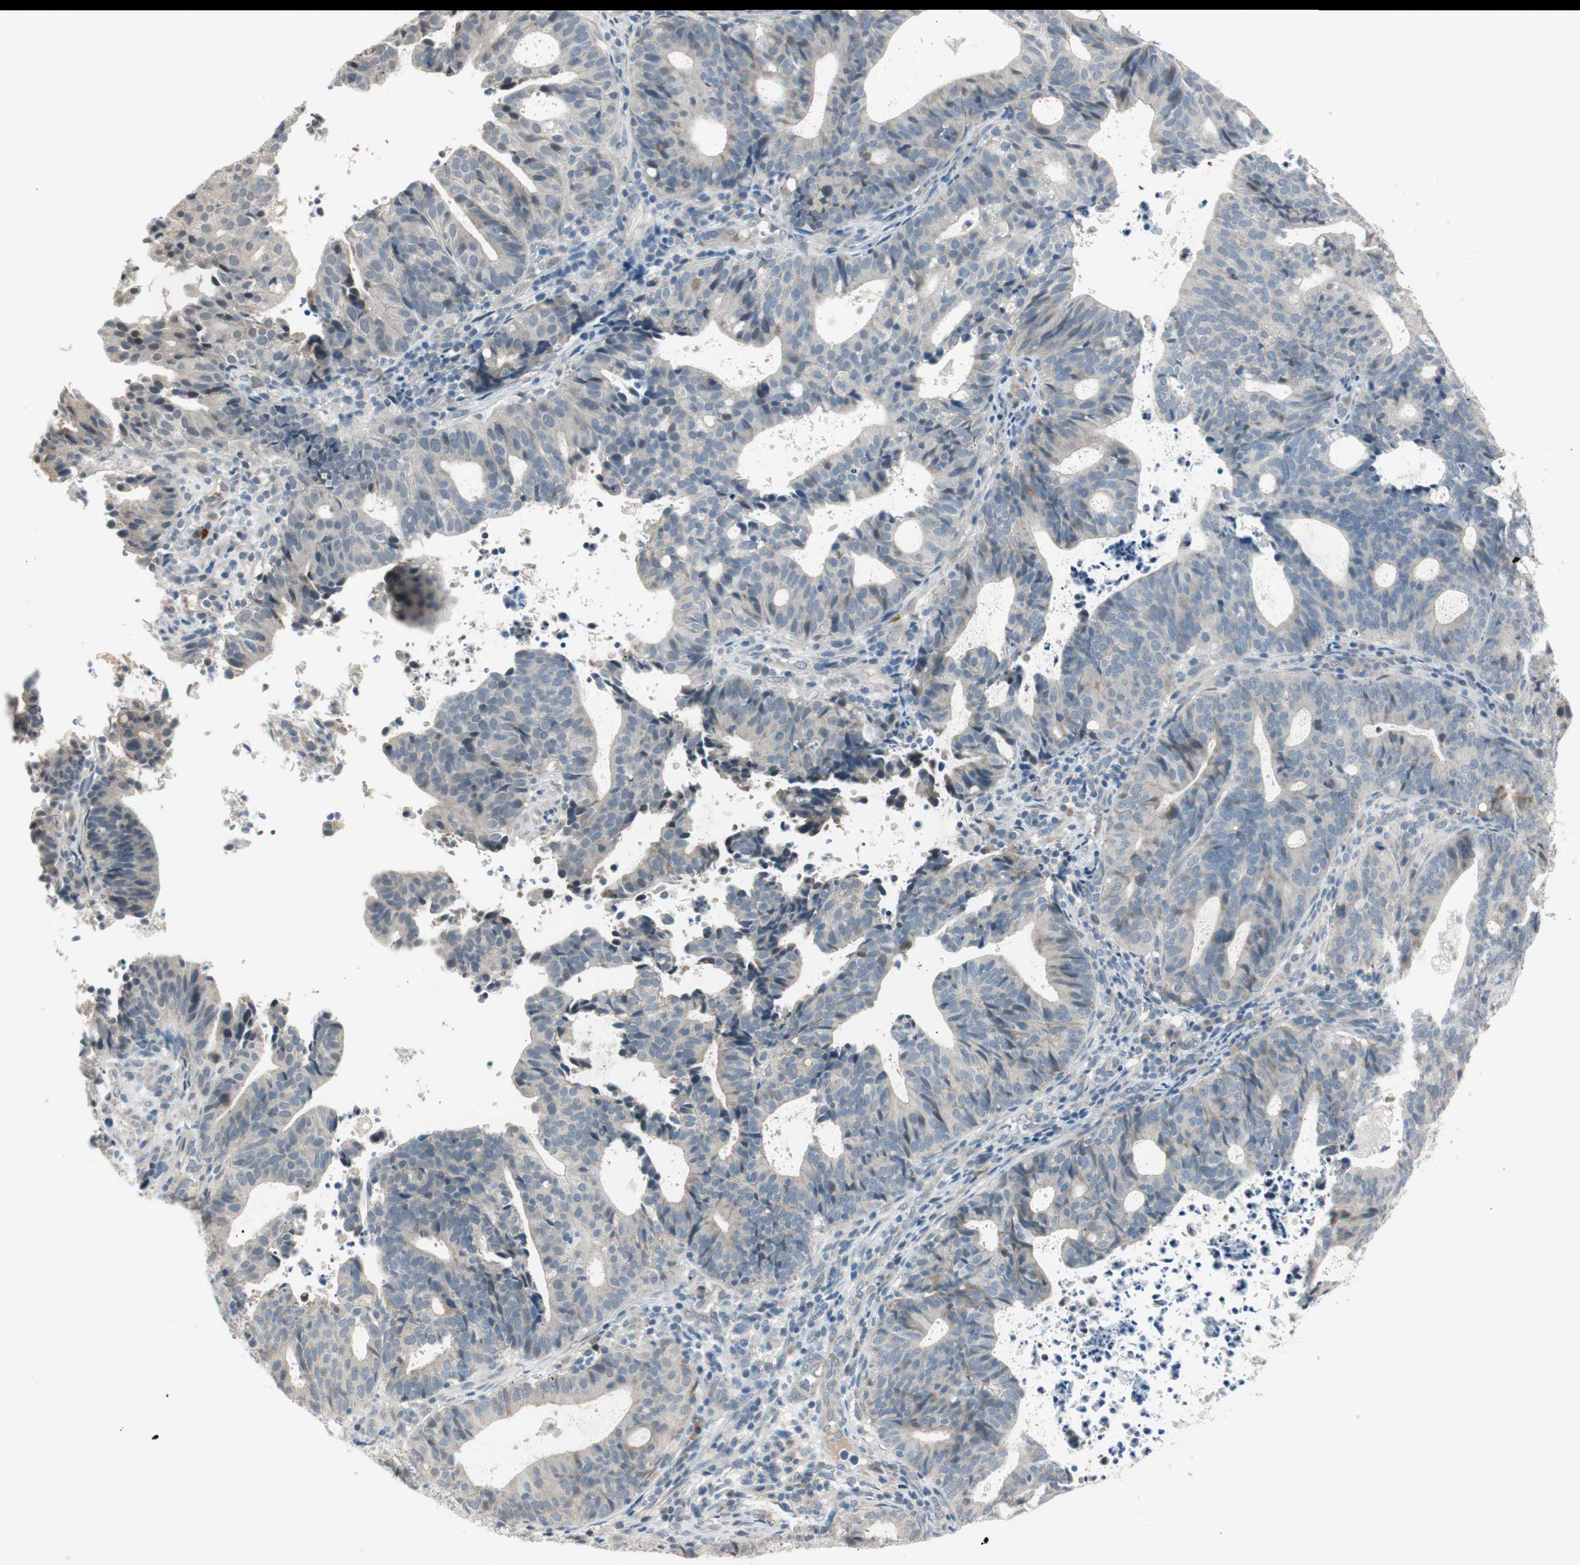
{"staining": {"intensity": "negative", "quantity": "none", "location": "none"}, "tissue": "endometrial cancer", "cell_type": "Tumor cells", "image_type": "cancer", "snomed": [{"axis": "morphology", "description": "Adenocarcinoma, NOS"}, {"axis": "topography", "description": "Uterus"}], "caption": "This is a image of IHC staining of adenocarcinoma (endometrial), which shows no positivity in tumor cells. (DAB IHC visualized using brightfield microscopy, high magnification).", "gene": "PCDHB15", "patient": {"sex": "female", "age": 83}}